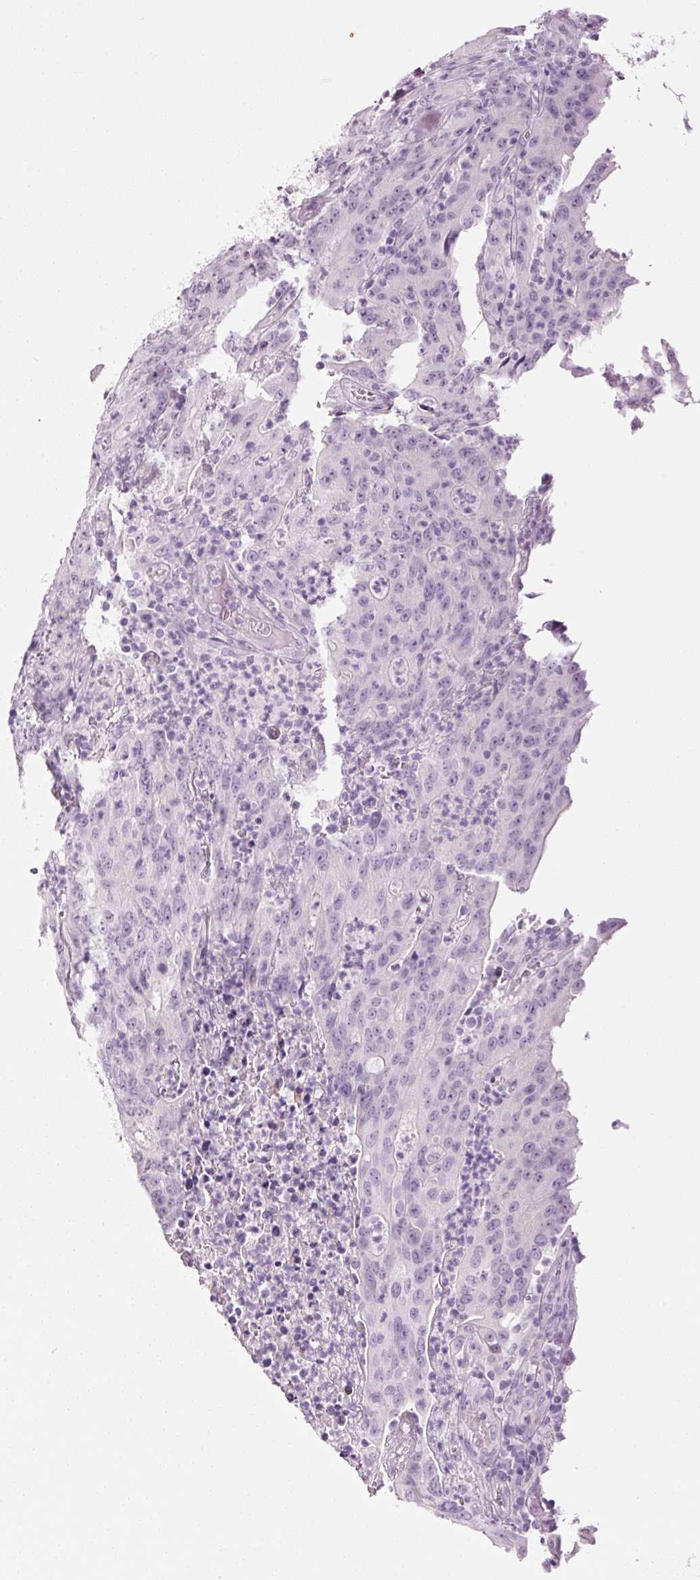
{"staining": {"intensity": "negative", "quantity": "none", "location": "none"}, "tissue": "colorectal cancer", "cell_type": "Tumor cells", "image_type": "cancer", "snomed": [{"axis": "morphology", "description": "Adenocarcinoma, NOS"}, {"axis": "topography", "description": "Colon"}], "caption": "DAB (3,3'-diaminobenzidine) immunohistochemical staining of human colorectal cancer (adenocarcinoma) displays no significant staining in tumor cells.", "gene": "ANKRD20A1", "patient": {"sex": "male", "age": 83}}